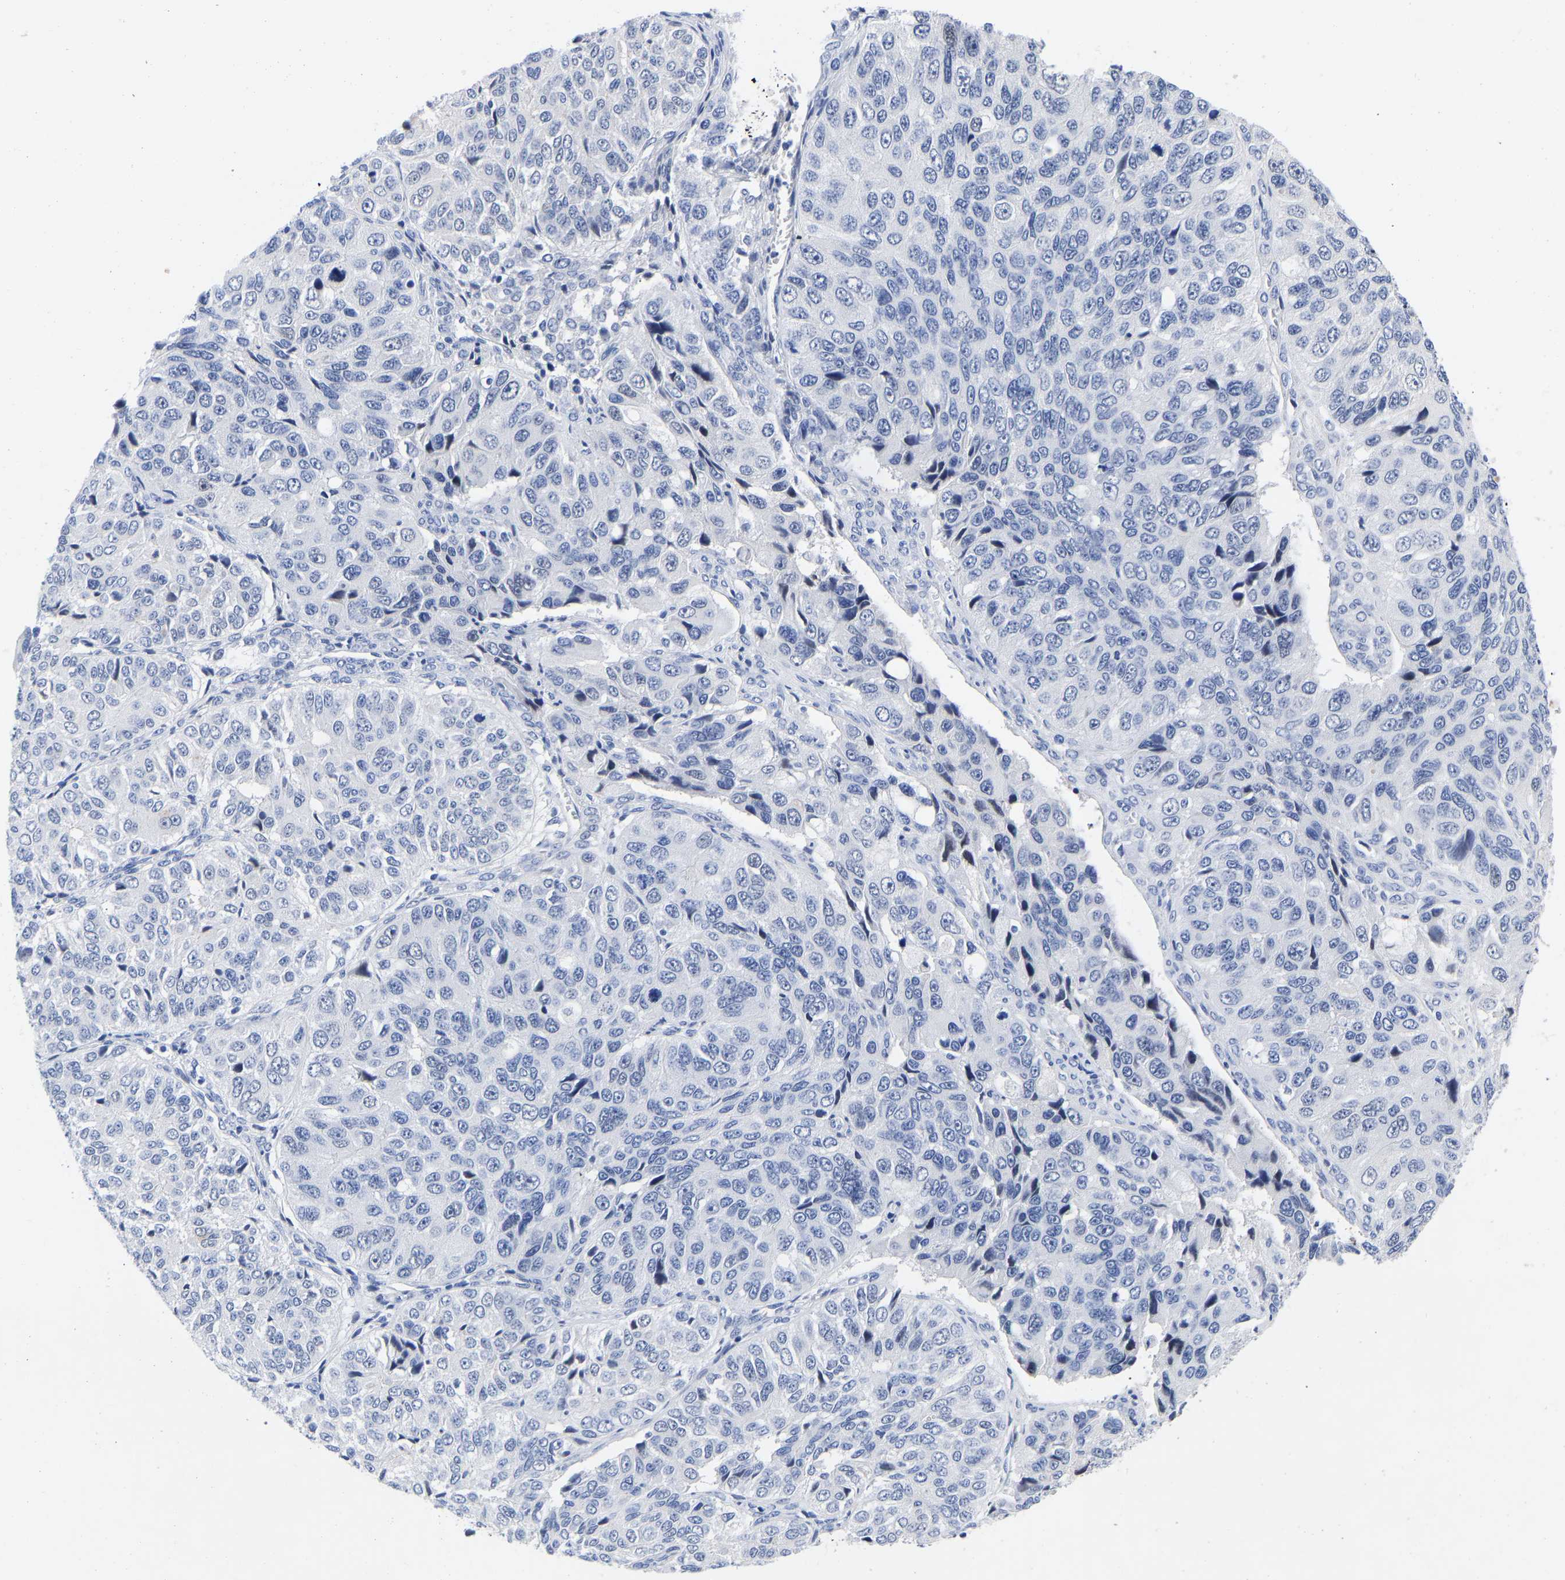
{"staining": {"intensity": "negative", "quantity": "none", "location": "none"}, "tissue": "ovarian cancer", "cell_type": "Tumor cells", "image_type": "cancer", "snomed": [{"axis": "morphology", "description": "Carcinoma, endometroid"}, {"axis": "topography", "description": "Ovary"}], "caption": "This is a image of immunohistochemistry staining of endometroid carcinoma (ovarian), which shows no staining in tumor cells. (DAB IHC, high magnification).", "gene": "GPA33", "patient": {"sex": "female", "age": 51}}